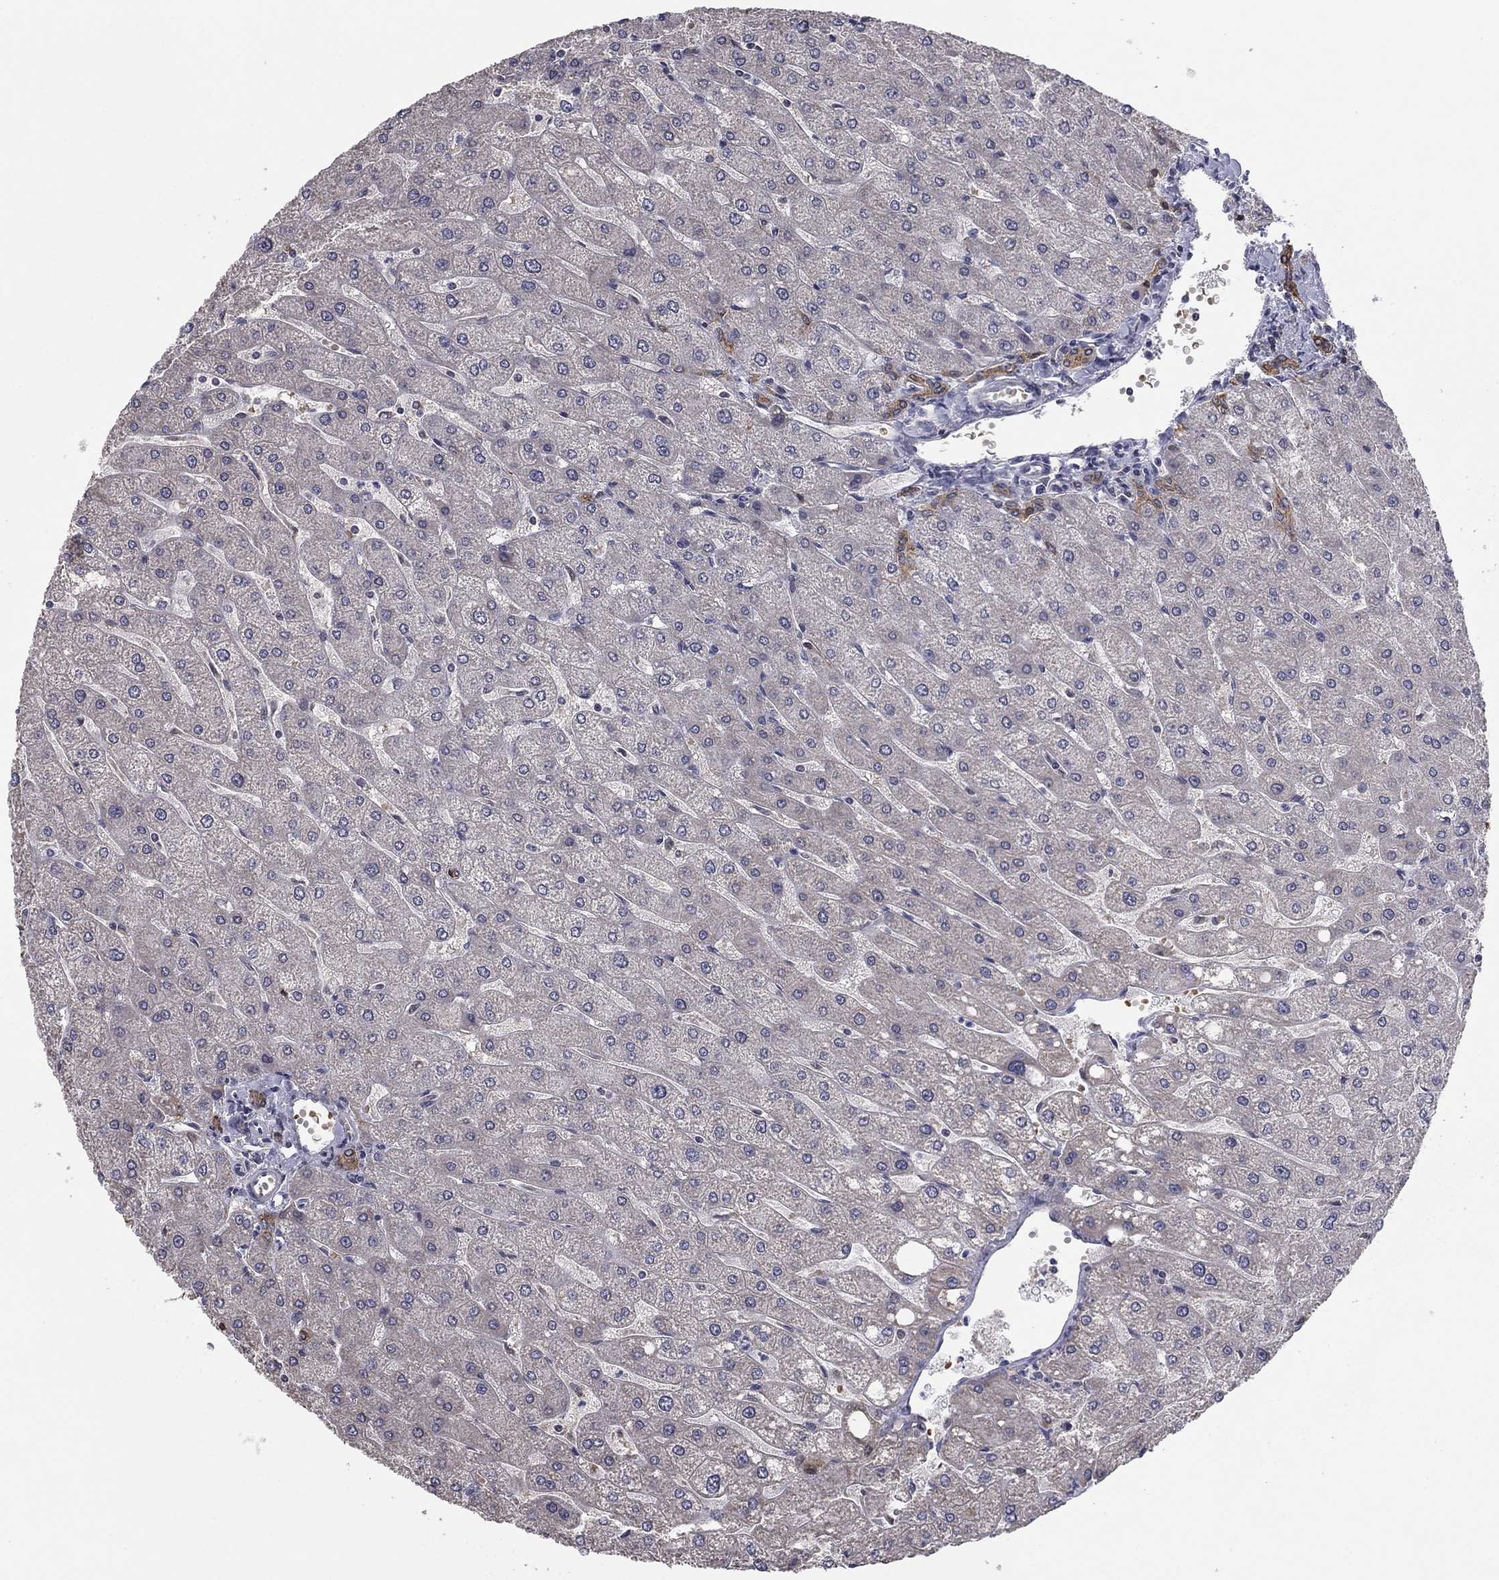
{"staining": {"intensity": "weak", "quantity": ">75%", "location": "cytoplasmic/membranous"}, "tissue": "liver", "cell_type": "Cholangiocytes", "image_type": "normal", "snomed": [{"axis": "morphology", "description": "Normal tissue, NOS"}, {"axis": "topography", "description": "Liver"}], "caption": "Approximately >75% of cholangiocytes in benign liver exhibit weak cytoplasmic/membranous protein positivity as visualized by brown immunohistochemical staining.", "gene": "HSPB2", "patient": {"sex": "male", "age": 67}}